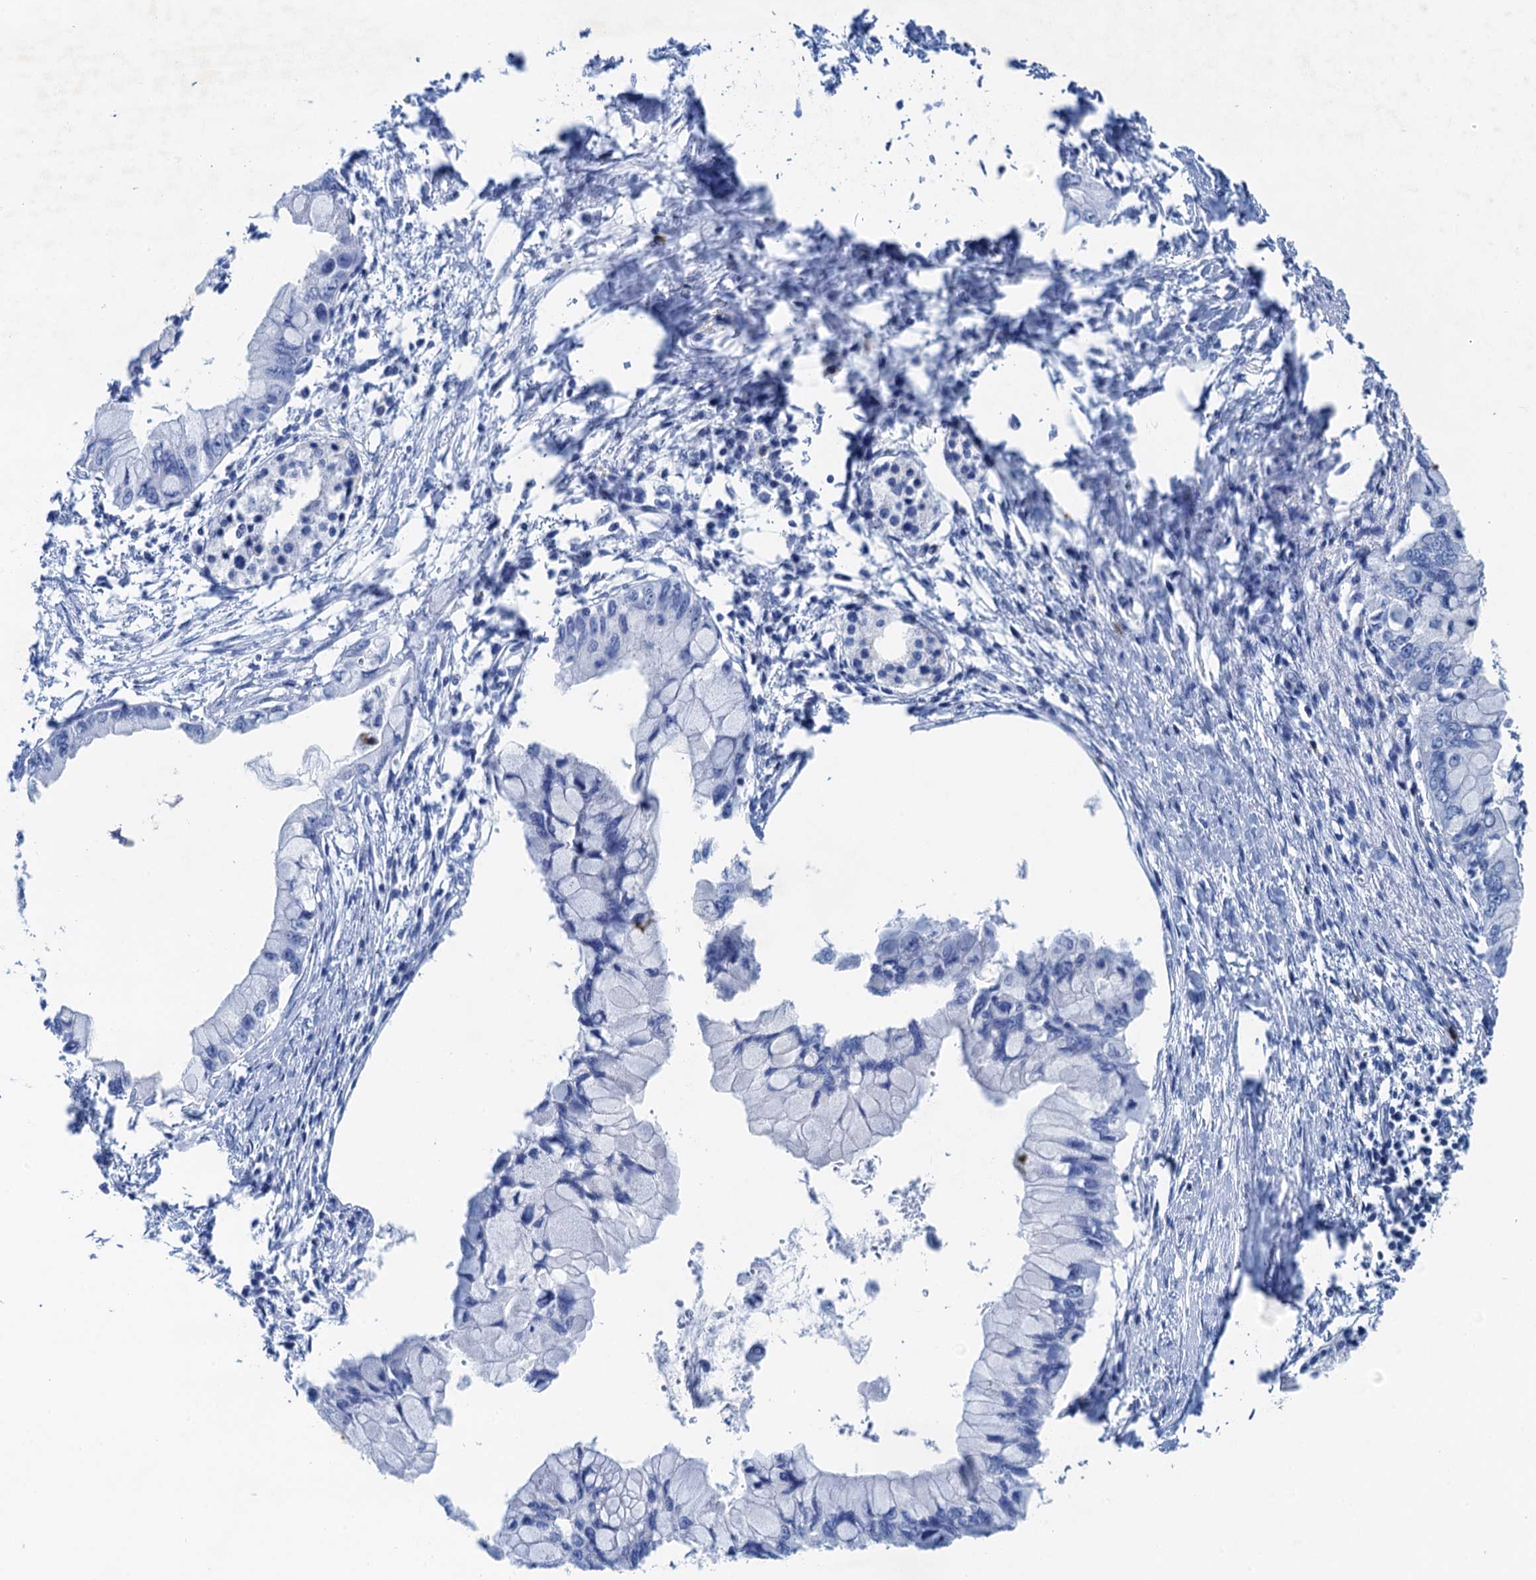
{"staining": {"intensity": "negative", "quantity": "none", "location": "none"}, "tissue": "pancreatic cancer", "cell_type": "Tumor cells", "image_type": "cancer", "snomed": [{"axis": "morphology", "description": "Adenocarcinoma, NOS"}, {"axis": "topography", "description": "Pancreas"}], "caption": "Immunohistochemistry (IHC) image of neoplastic tissue: human adenocarcinoma (pancreatic) stained with DAB shows no significant protein staining in tumor cells.", "gene": "NLRP10", "patient": {"sex": "male", "age": 48}}